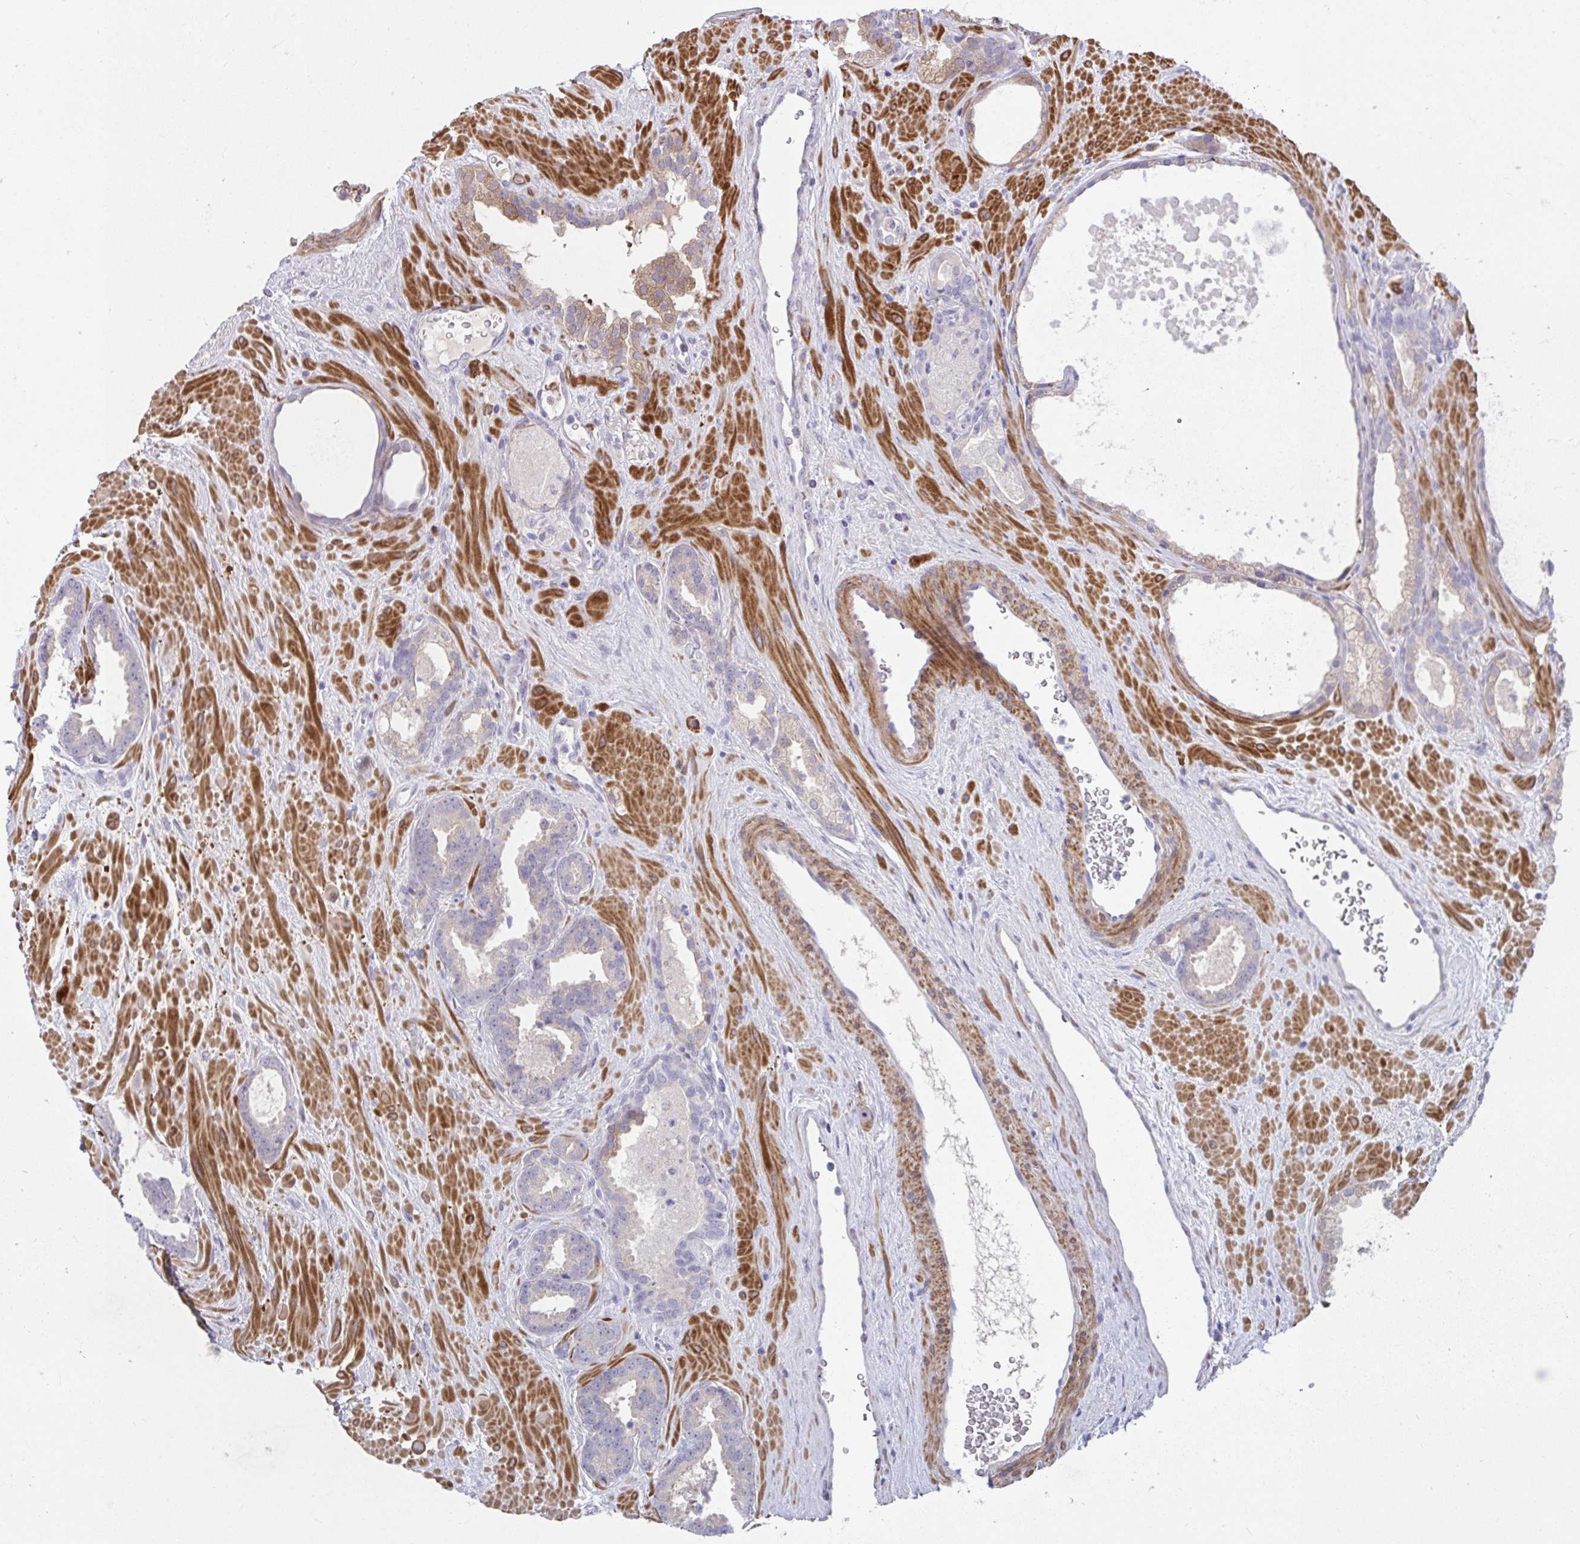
{"staining": {"intensity": "negative", "quantity": "none", "location": "none"}, "tissue": "prostate cancer", "cell_type": "Tumor cells", "image_type": "cancer", "snomed": [{"axis": "morphology", "description": "Adenocarcinoma, Low grade"}, {"axis": "topography", "description": "Prostate"}], "caption": "The immunohistochemistry (IHC) photomicrograph has no significant expression in tumor cells of prostate adenocarcinoma (low-grade) tissue.", "gene": "PIGZ", "patient": {"sex": "male", "age": 62}}